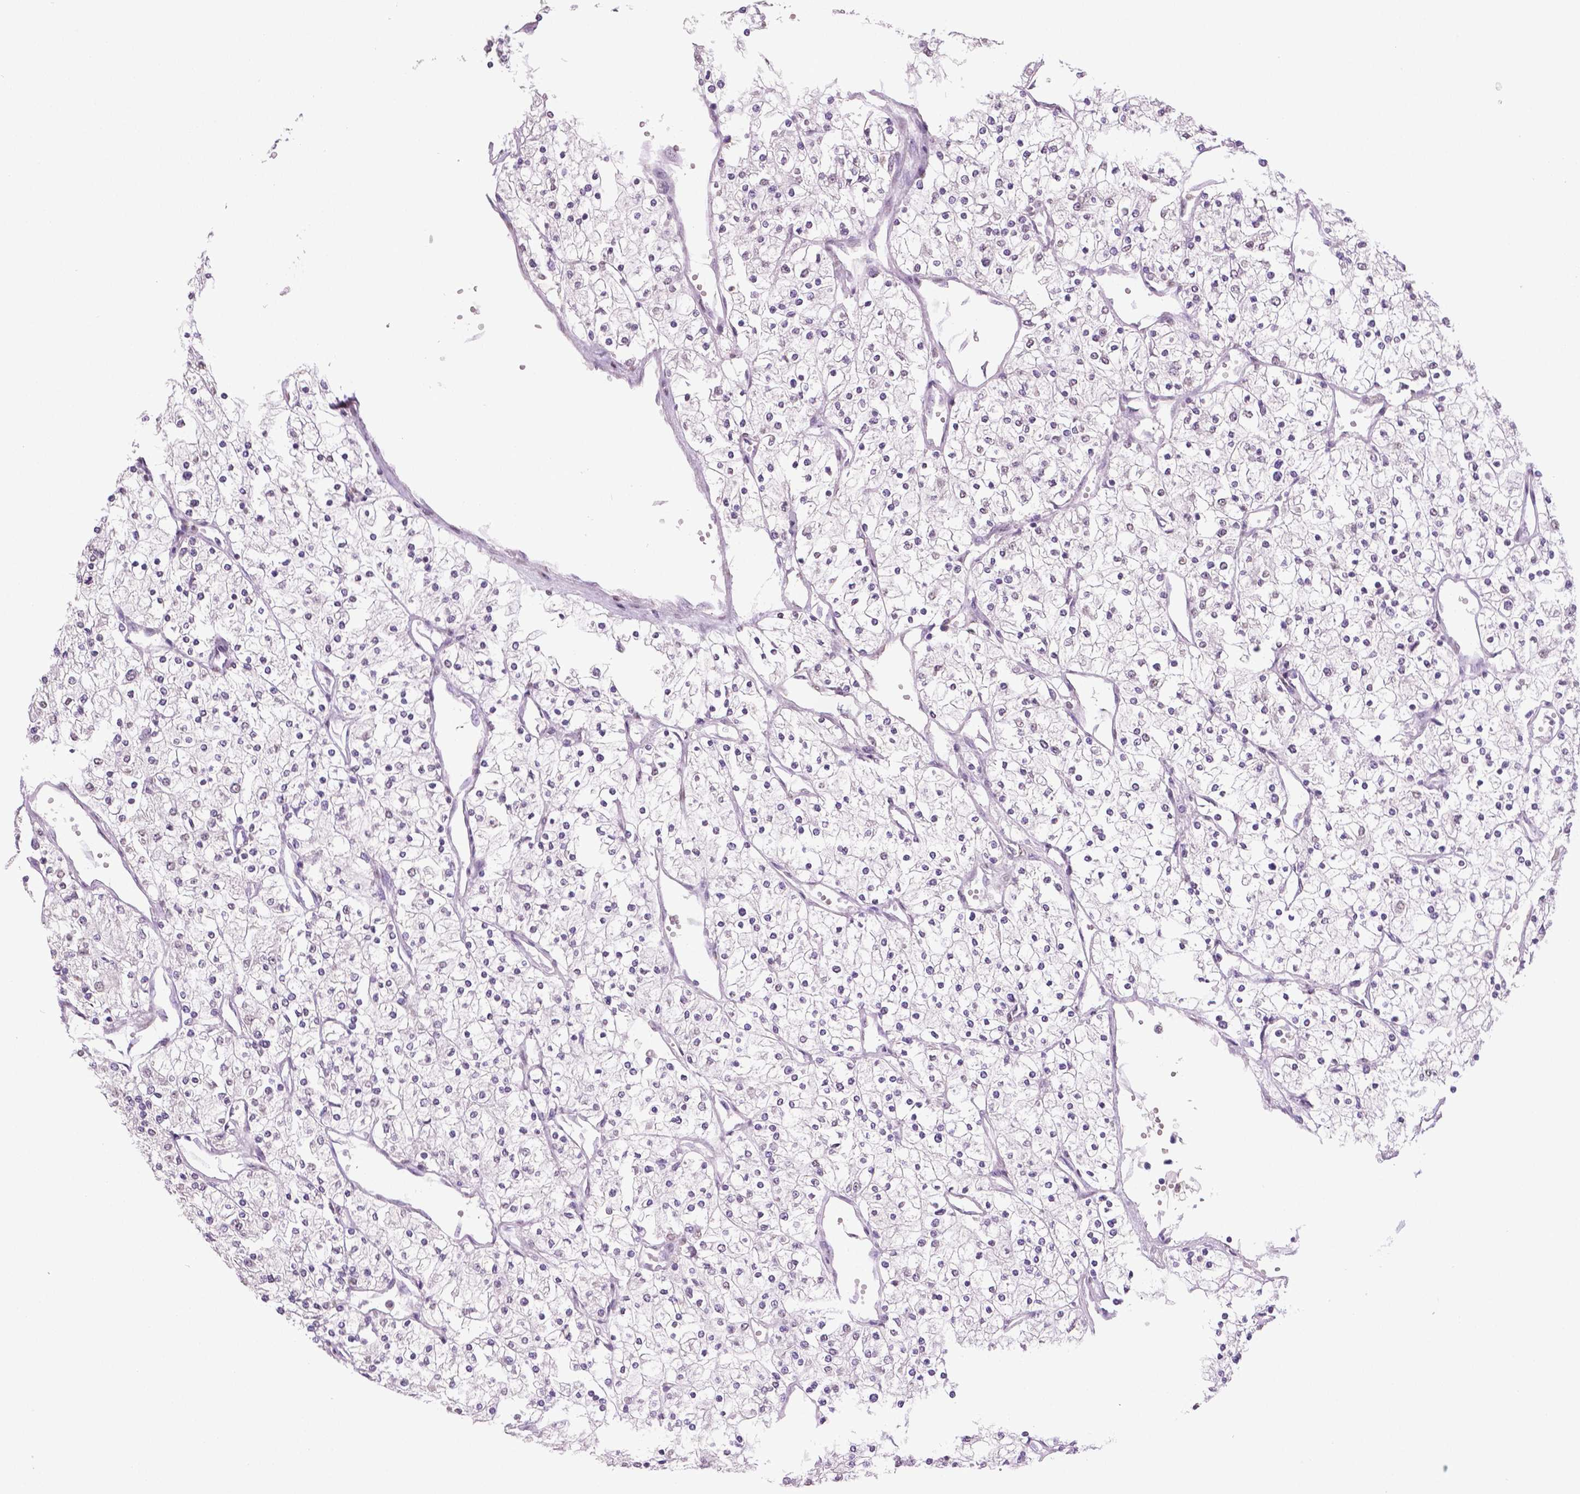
{"staining": {"intensity": "negative", "quantity": "none", "location": "none"}, "tissue": "renal cancer", "cell_type": "Tumor cells", "image_type": "cancer", "snomed": [{"axis": "morphology", "description": "Adenocarcinoma, NOS"}, {"axis": "topography", "description": "Kidney"}], "caption": "DAB immunohistochemical staining of human renal cancer (adenocarcinoma) displays no significant positivity in tumor cells.", "gene": "IGF2BP1", "patient": {"sex": "male", "age": 80}}